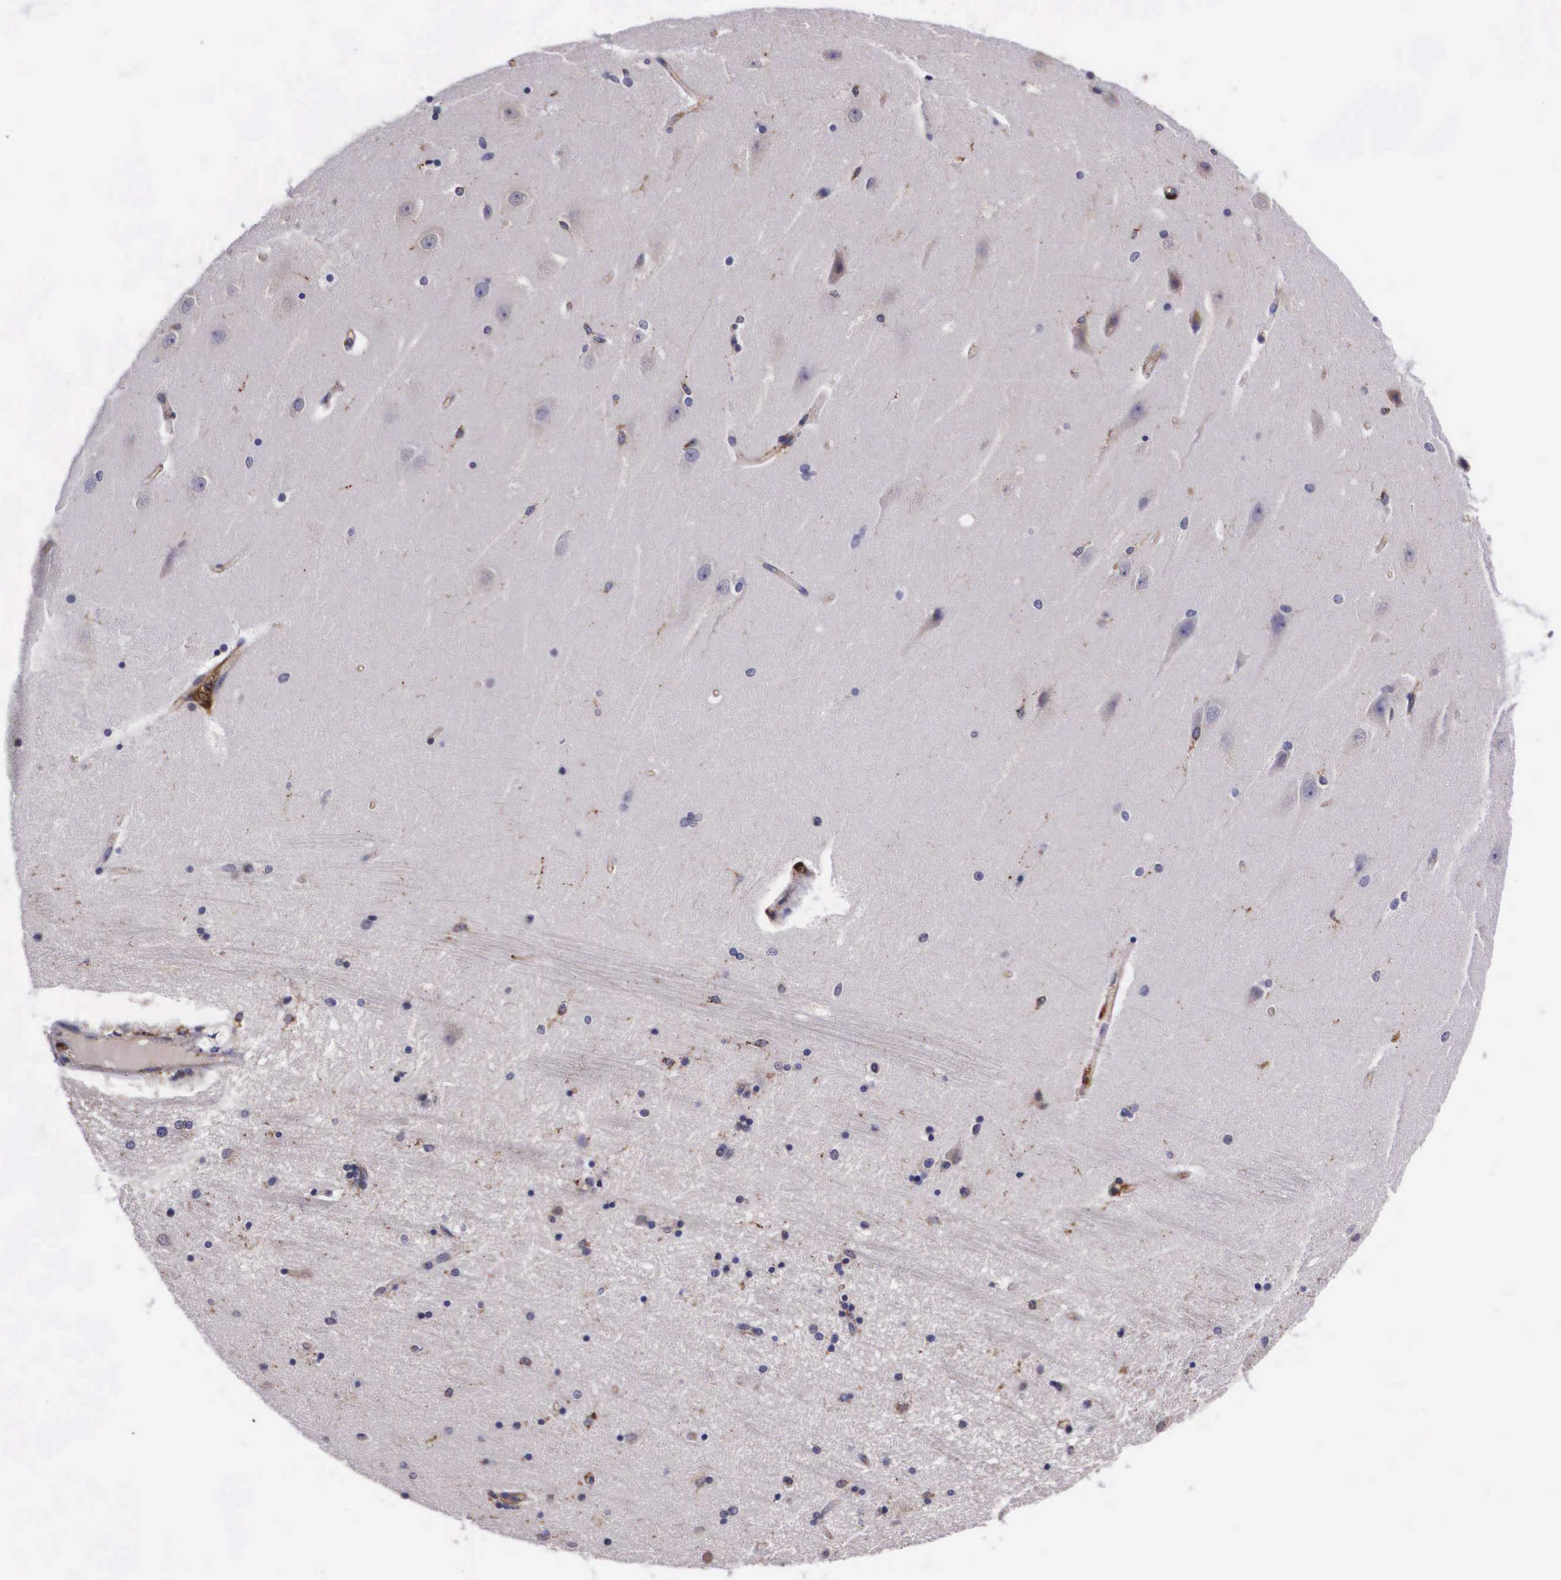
{"staining": {"intensity": "negative", "quantity": "none", "location": "none"}, "tissue": "hippocampus", "cell_type": "Glial cells", "image_type": "normal", "snomed": [{"axis": "morphology", "description": "Normal tissue, NOS"}, {"axis": "topography", "description": "Hippocampus"}], "caption": "The micrograph exhibits no significant expression in glial cells of hippocampus.", "gene": "NAGA", "patient": {"sex": "female", "age": 54}}